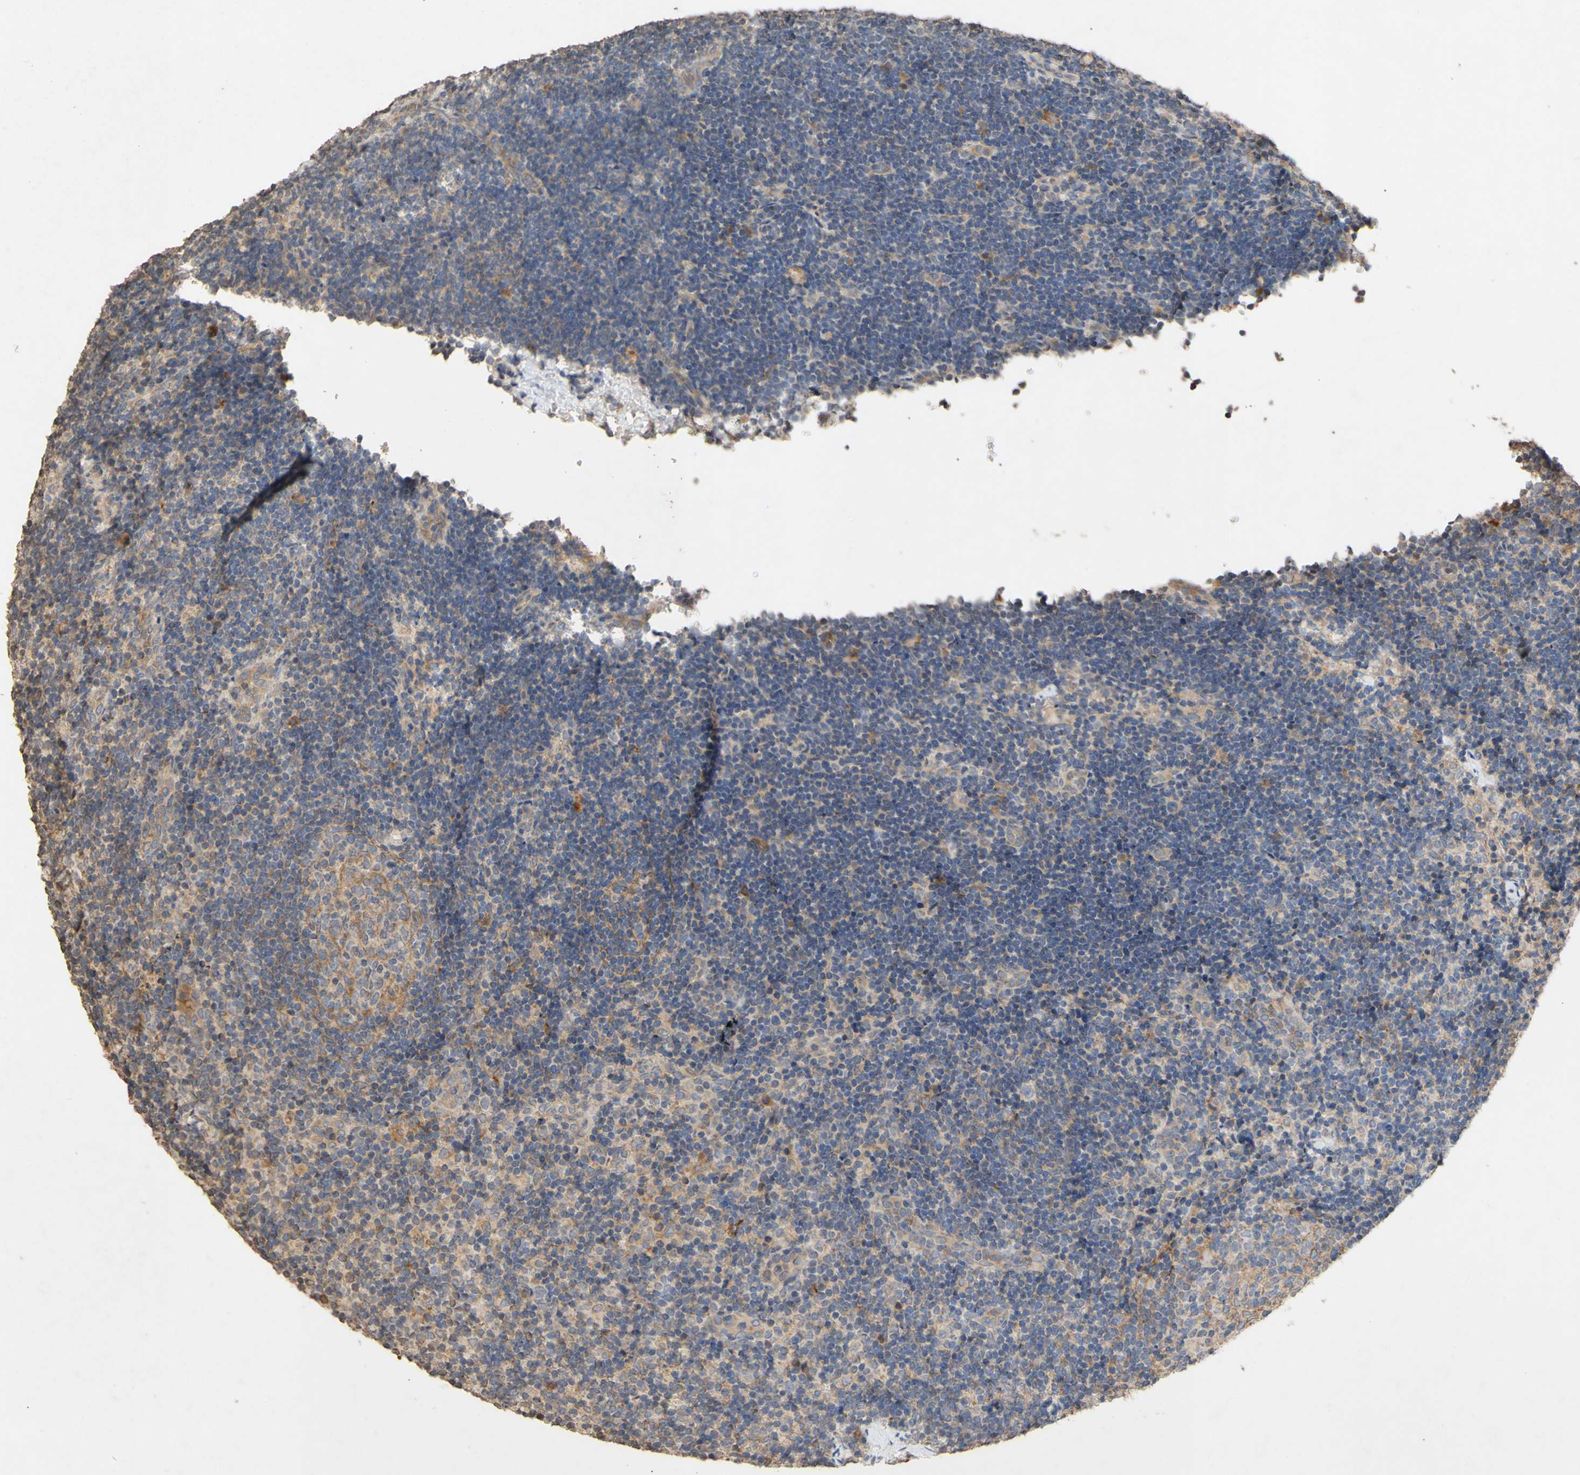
{"staining": {"intensity": "weak", "quantity": ">75%", "location": "cytoplasmic/membranous"}, "tissue": "lymph node", "cell_type": "Germinal center cells", "image_type": "normal", "snomed": [{"axis": "morphology", "description": "Normal tissue, NOS"}, {"axis": "topography", "description": "Lymph node"}], "caption": "DAB (3,3'-diaminobenzidine) immunohistochemical staining of benign lymph node displays weak cytoplasmic/membranous protein positivity in about >75% of germinal center cells. (brown staining indicates protein expression, while blue staining denotes nuclei).", "gene": "NECTIN3", "patient": {"sex": "female", "age": 14}}